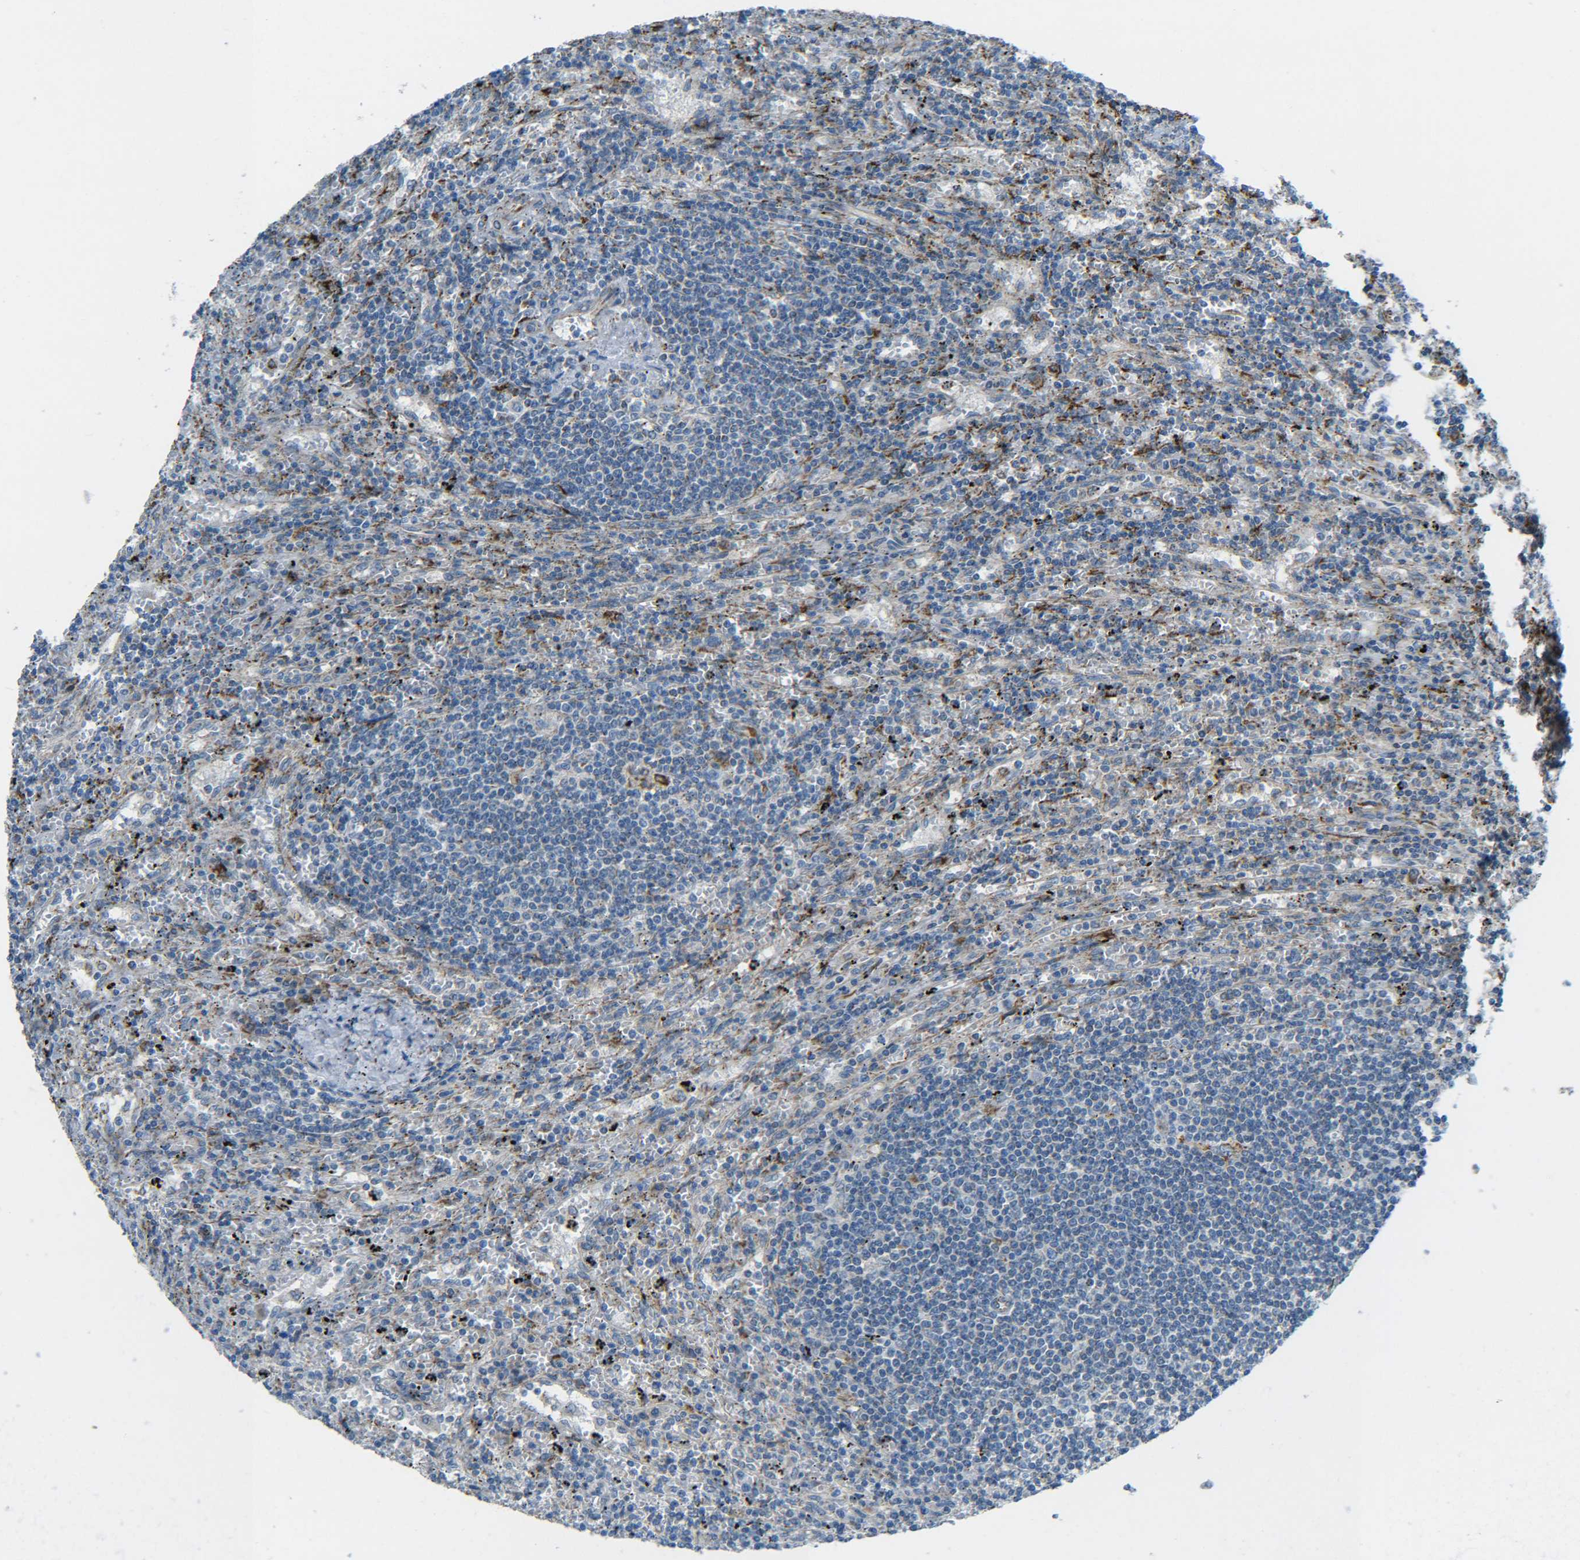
{"staining": {"intensity": "strong", "quantity": "<25%", "location": "cytoplasmic/membranous"}, "tissue": "lymphoma", "cell_type": "Tumor cells", "image_type": "cancer", "snomed": [{"axis": "morphology", "description": "Malignant lymphoma, non-Hodgkin's type, Low grade"}, {"axis": "topography", "description": "Spleen"}], "caption": "A brown stain shows strong cytoplasmic/membranous staining of a protein in lymphoma tumor cells.", "gene": "CYB5R1", "patient": {"sex": "male", "age": 76}}